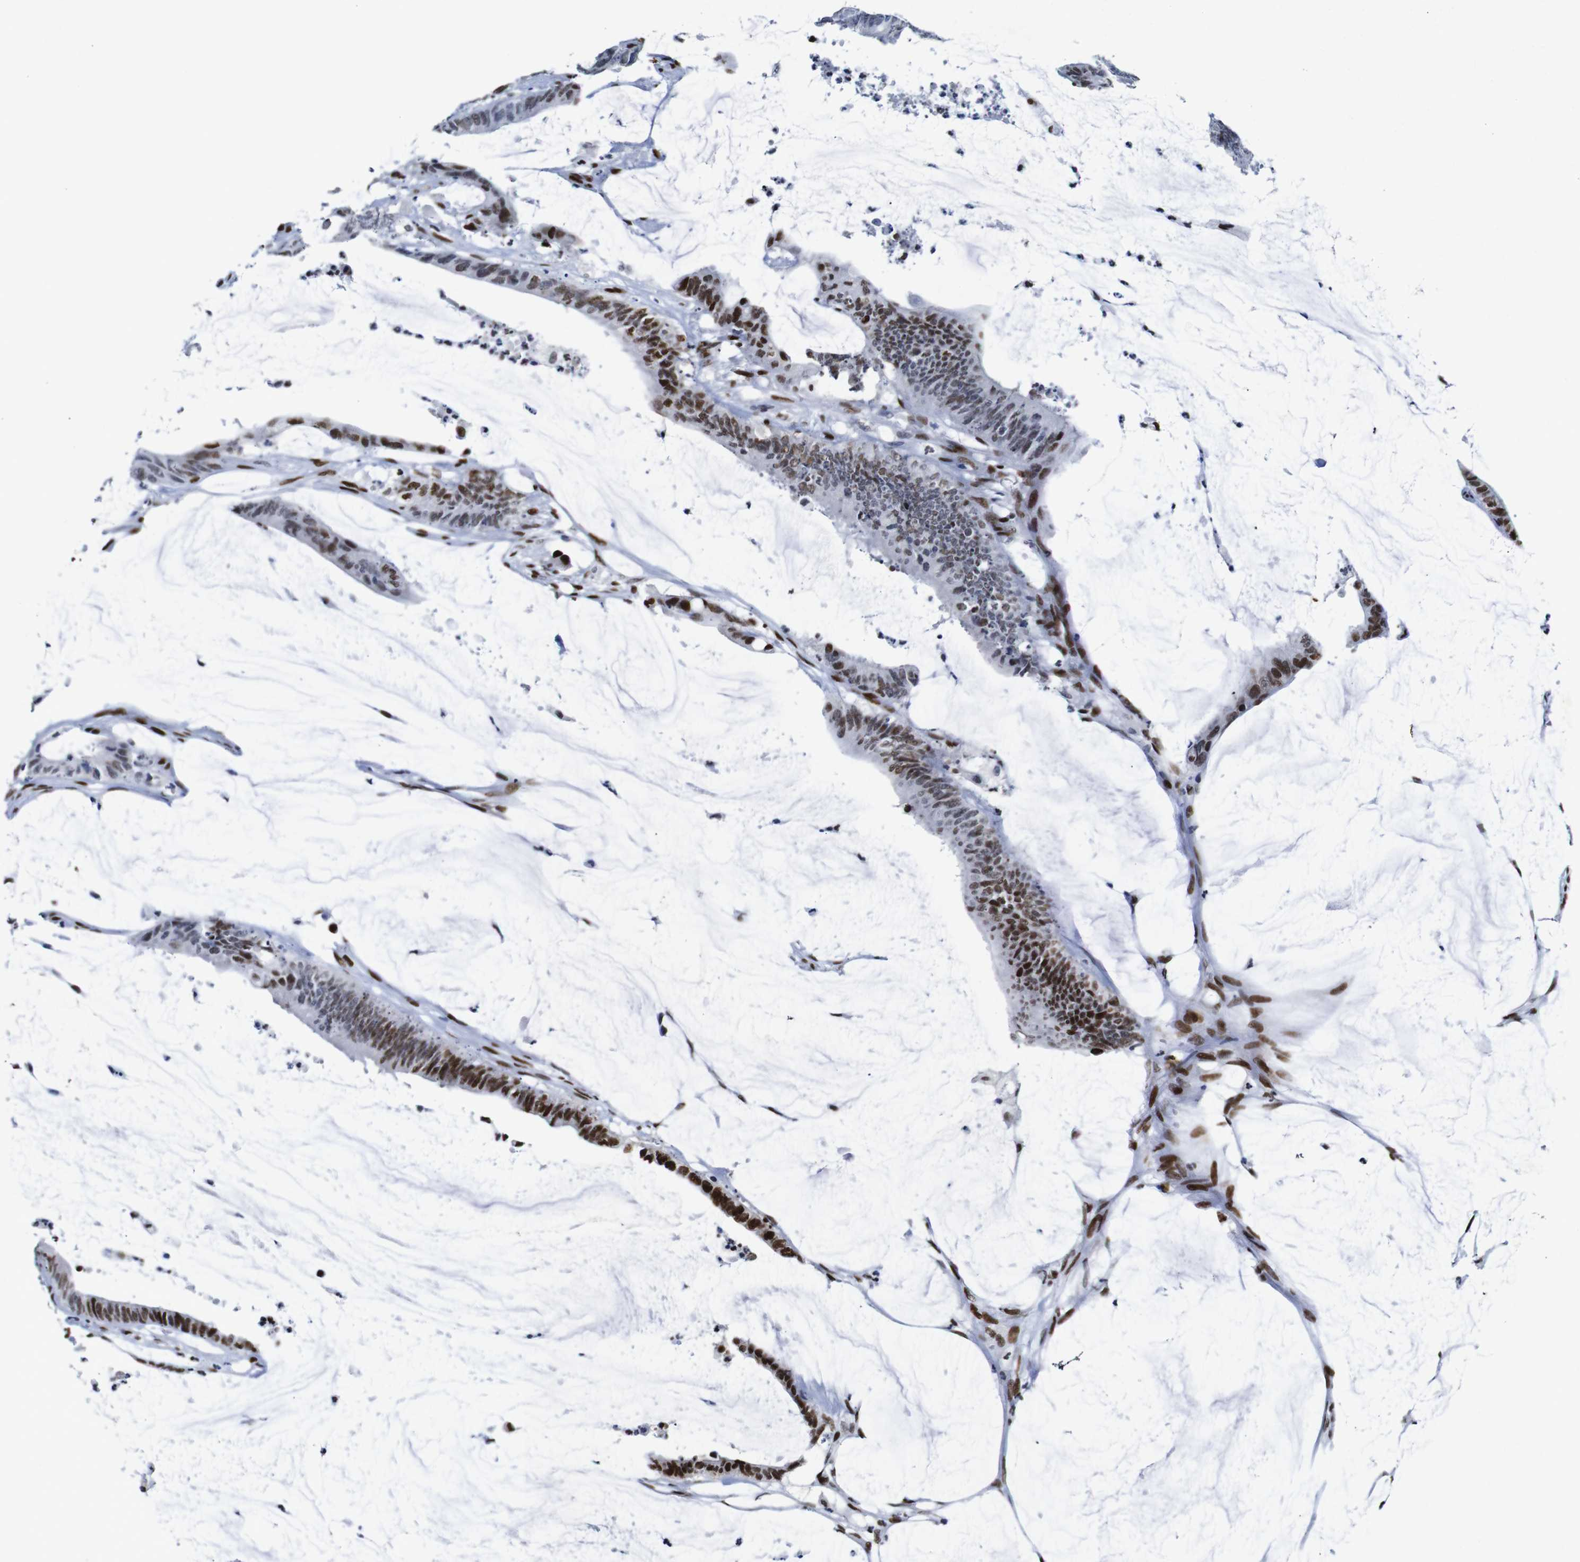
{"staining": {"intensity": "moderate", "quantity": ">75%", "location": "nuclear"}, "tissue": "colorectal cancer", "cell_type": "Tumor cells", "image_type": "cancer", "snomed": [{"axis": "morphology", "description": "Adenocarcinoma, NOS"}, {"axis": "topography", "description": "Rectum"}], "caption": "High-magnification brightfield microscopy of colorectal adenocarcinoma stained with DAB (3,3'-diaminobenzidine) (brown) and counterstained with hematoxylin (blue). tumor cells exhibit moderate nuclear expression is seen in about>75% of cells. (DAB (3,3'-diaminobenzidine) IHC, brown staining for protein, blue staining for nuclei).", "gene": "FOSL2", "patient": {"sex": "female", "age": 66}}